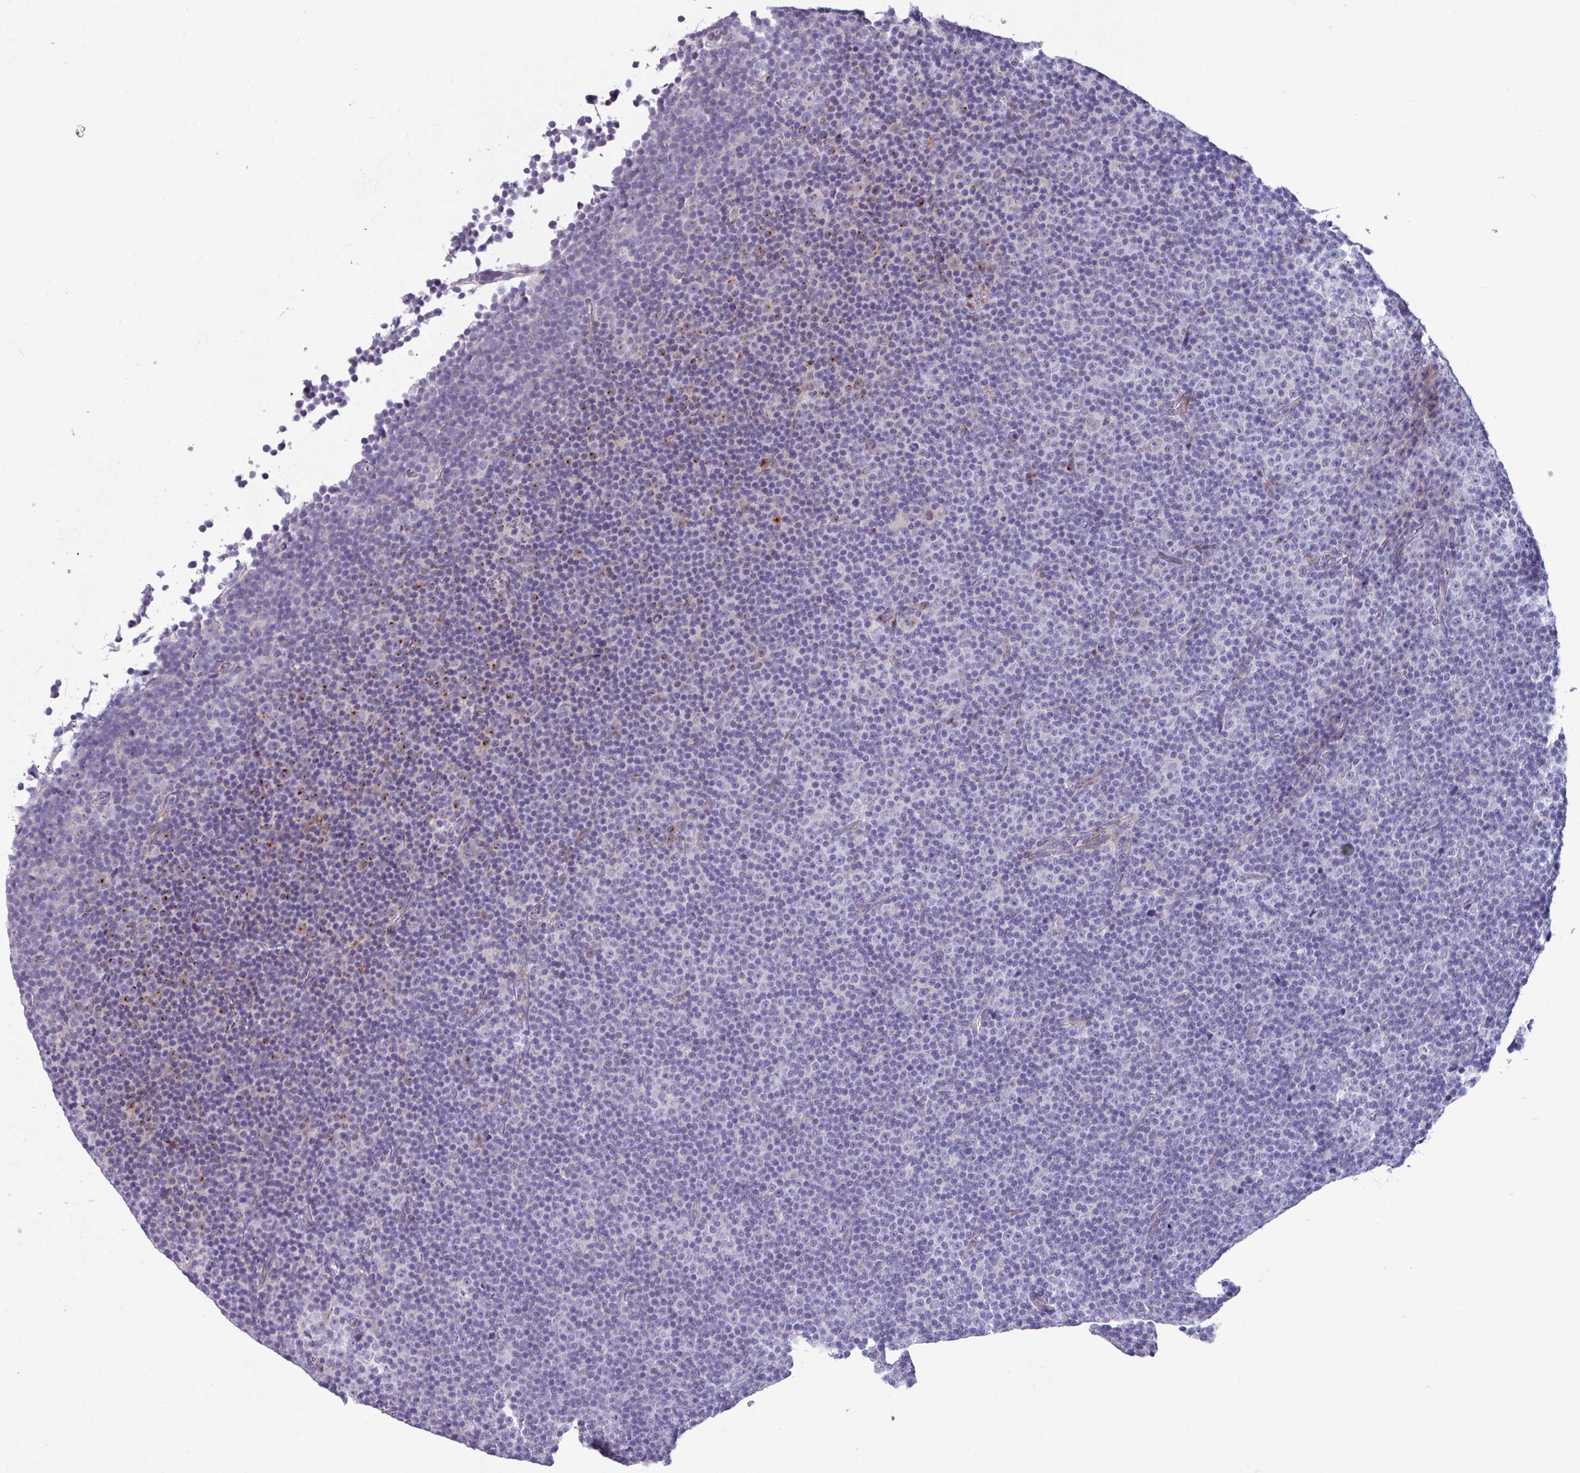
{"staining": {"intensity": "negative", "quantity": "none", "location": "none"}, "tissue": "lymphoma", "cell_type": "Tumor cells", "image_type": "cancer", "snomed": [{"axis": "morphology", "description": "Malignant lymphoma, non-Hodgkin's type, Low grade"}, {"axis": "topography", "description": "Lymph node"}], "caption": "Immunohistochemistry (IHC) of human lymphoma exhibits no staining in tumor cells. The staining is performed using DAB brown chromogen with nuclei counter-stained in using hematoxylin.", "gene": "ADGRE1", "patient": {"sex": "female", "age": 67}}